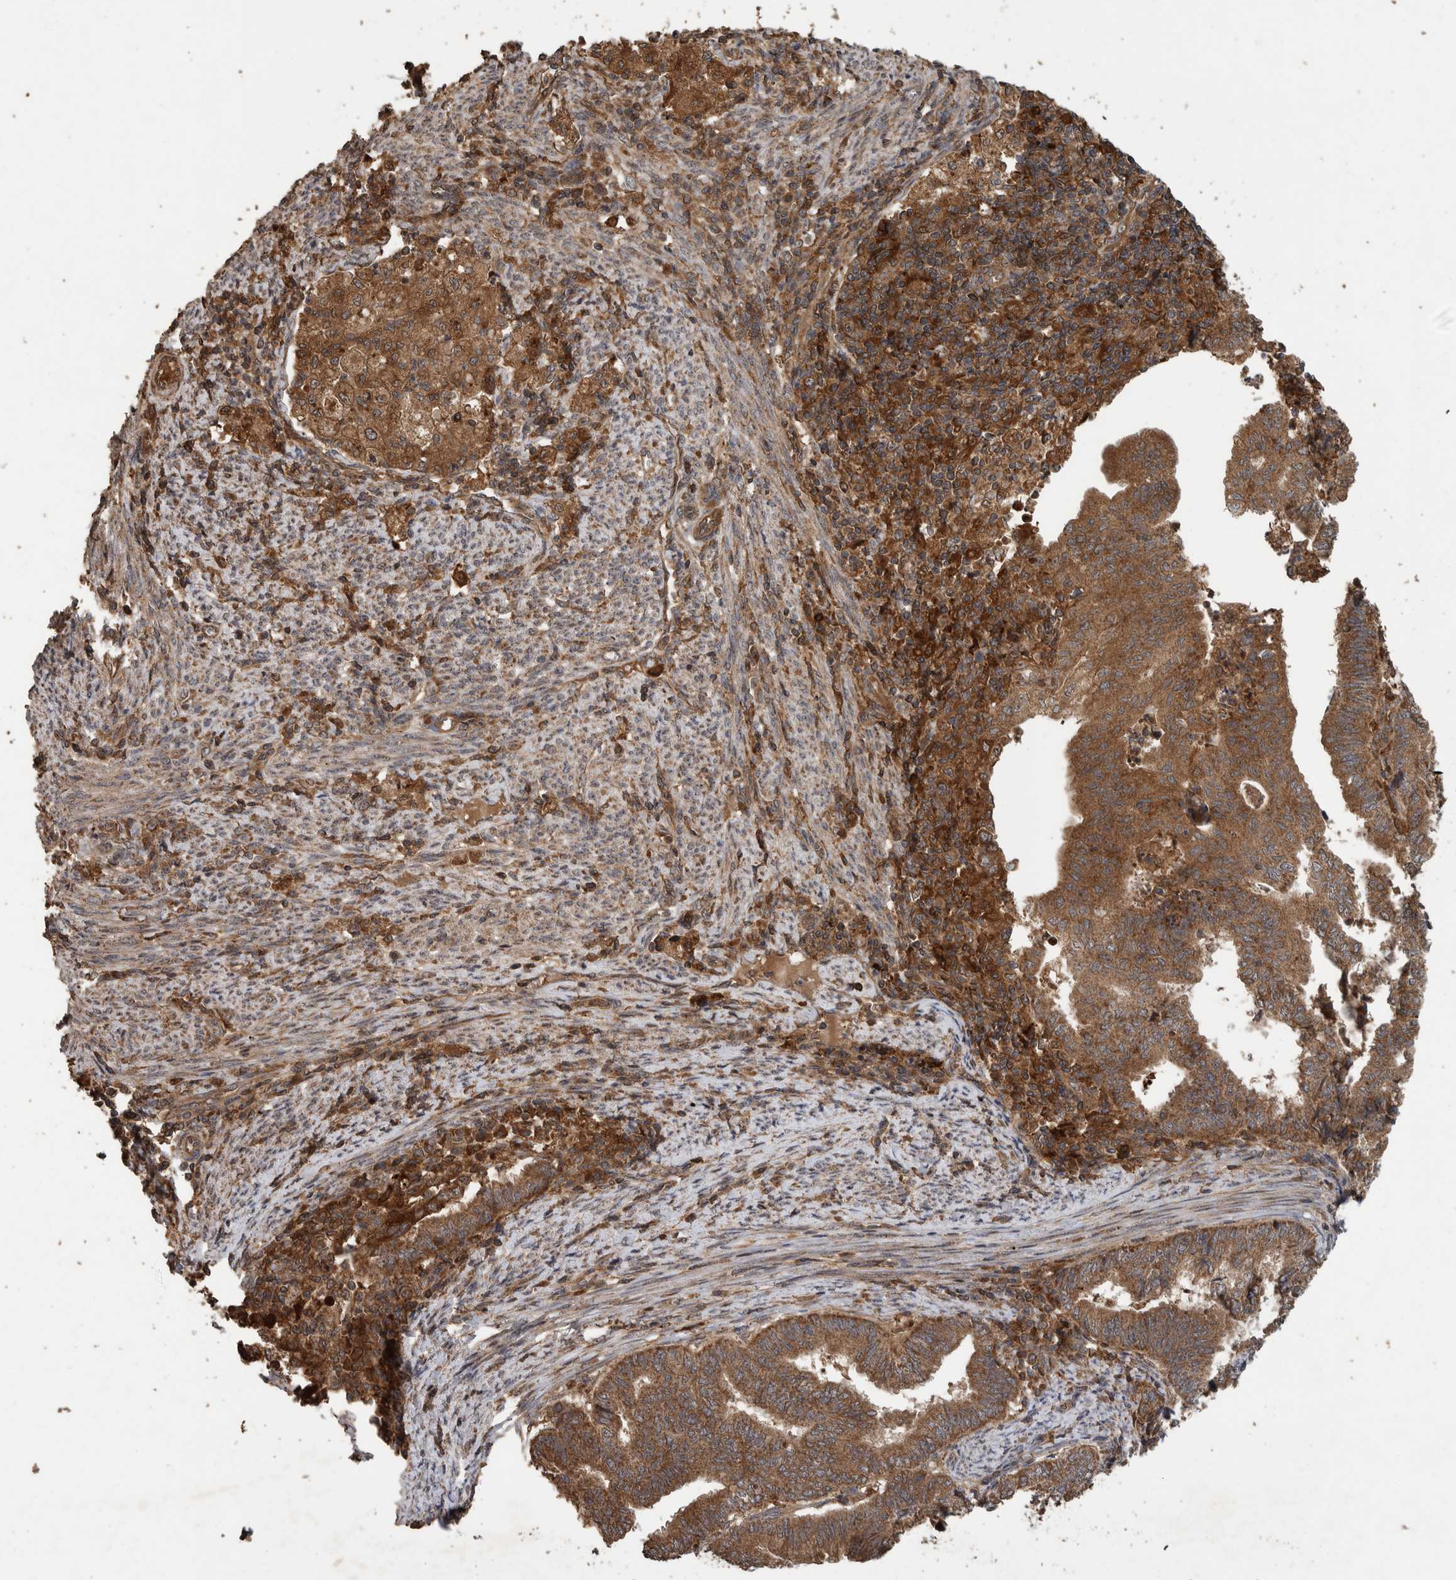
{"staining": {"intensity": "moderate", "quantity": ">75%", "location": "cytoplasmic/membranous"}, "tissue": "endometrial cancer", "cell_type": "Tumor cells", "image_type": "cancer", "snomed": [{"axis": "morphology", "description": "Polyp, NOS"}, {"axis": "morphology", "description": "Adenocarcinoma, NOS"}, {"axis": "morphology", "description": "Adenoma, NOS"}, {"axis": "topography", "description": "Endometrium"}], "caption": "Tumor cells demonstrate medium levels of moderate cytoplasmic/membranous positivity in approximately >75% of cells in human endometrial cancer (adenocarcinoma). Nuclei are stained in blue.", "gene": "TRIM16", "patient": {"sex": "female", "age": 79}}